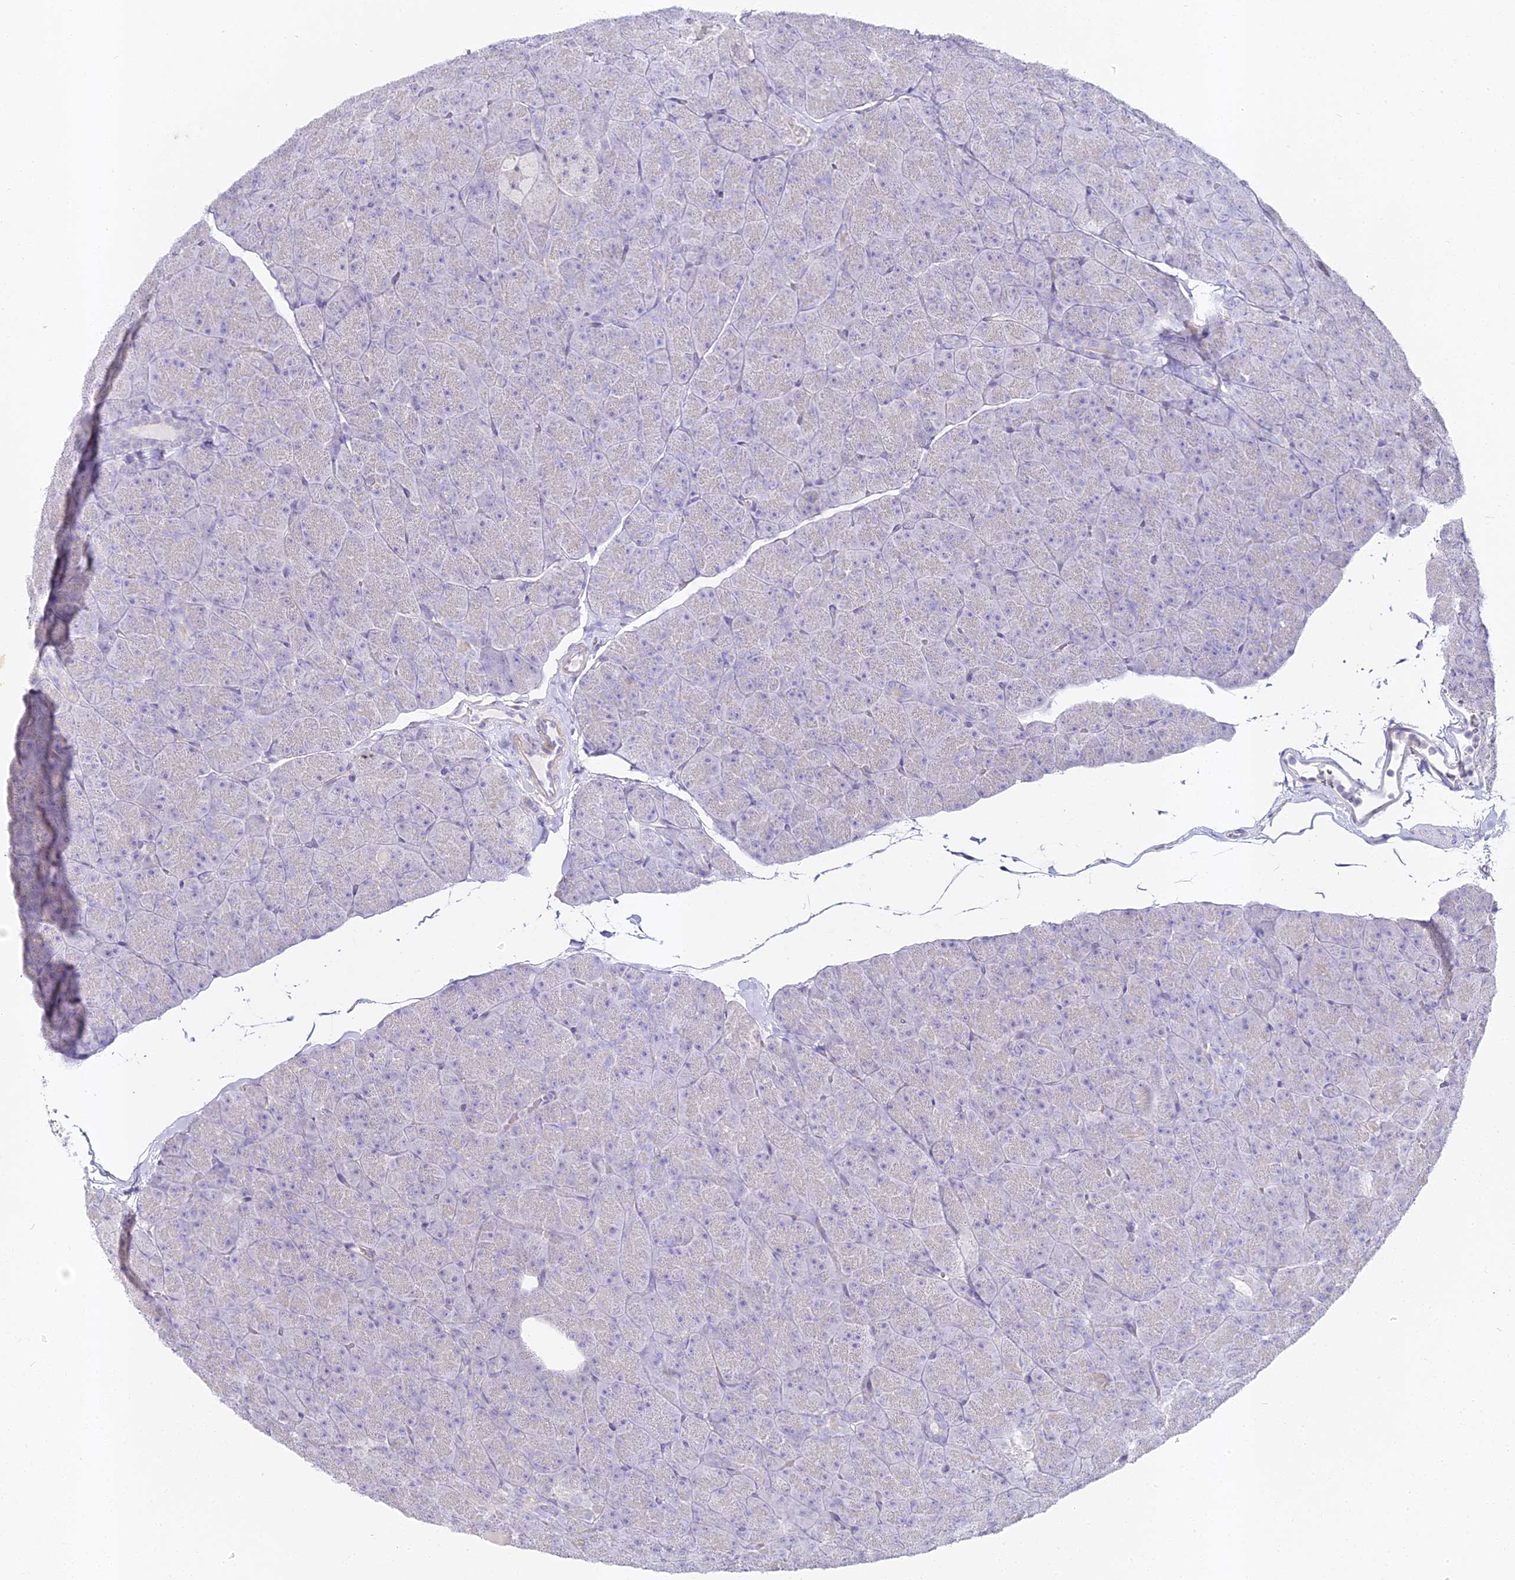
{"staining": {"intensity": "negative", "quantity": "none", "location": "none"}, "tissue": "pancreas", "cell_type": "Exocrine glandular cells", "image_type": "normal", "snomed": [{"axis": "morphology", "description": "Normal tissue, NOS"}, {"axis": "topography", "description": "Pancreas"}], "caption": "Image shows no significant protein expression in exocrine glandular cells of benign pancreas. (DAB IHC, high magnification).", "gene": "ALPG", "patient": {"sex": "male", "age": 36}}